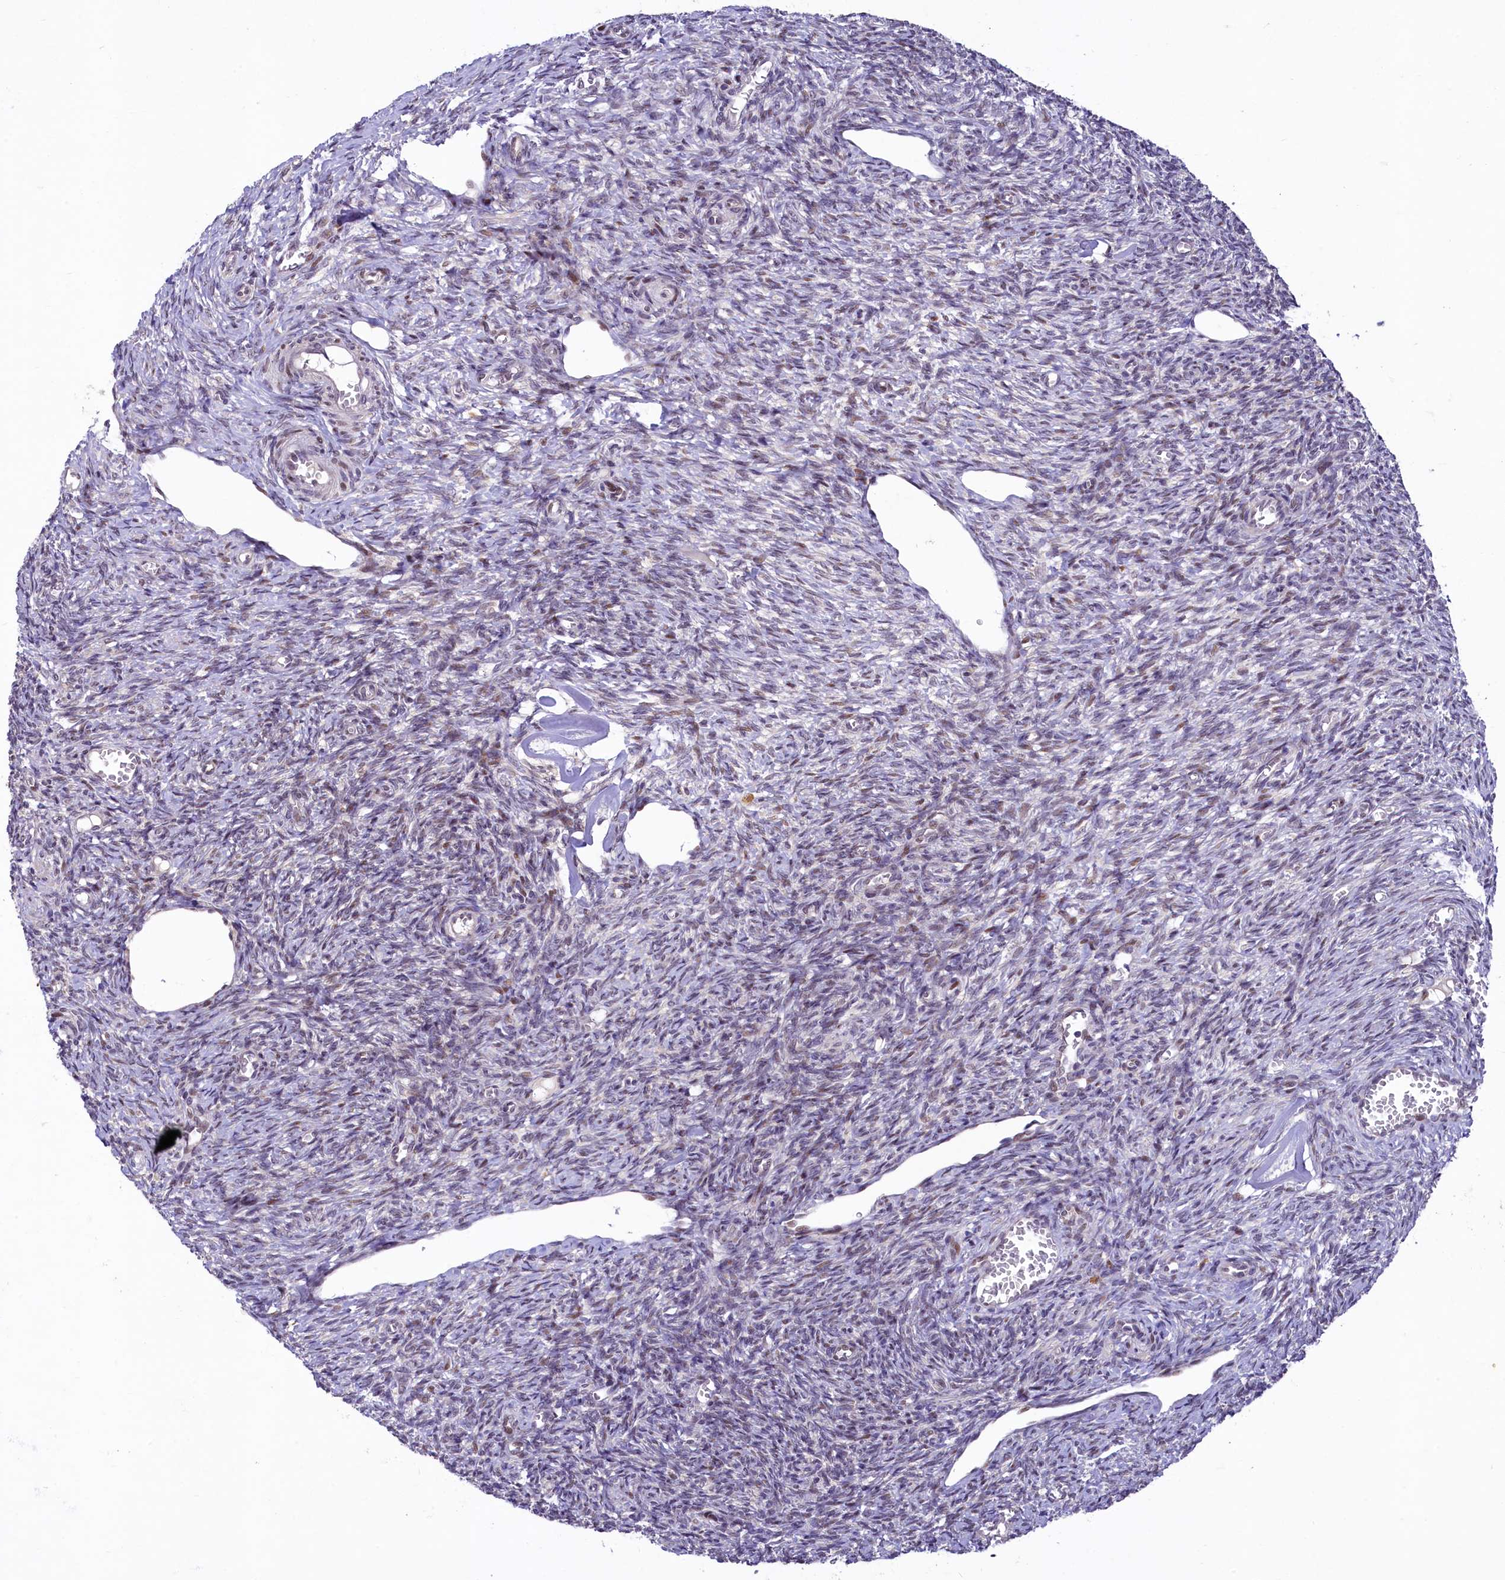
{"staining": {"intensity": "negative", "quantity": "none", "location": "none"}, "tissue": "ovary", "cell_type": "Follicle cells", "image_type": "normal", "snomed": [{"axis": "morphology", "description": "Normal tissue, NOS"}, {"axis": "topography", "description": "Ovary"}], "caption": "Immunohistochemical staining of unremarkable human ovary shows no significant positivity in follicle cells. The staining was performed using DAB to visualize the protein expression in brown, while the nuclei were stained in blue with hematoxylin (Magnification: 20x).", "gene": "ANKS3", "patient": {"sex": "female", "age": 27}}